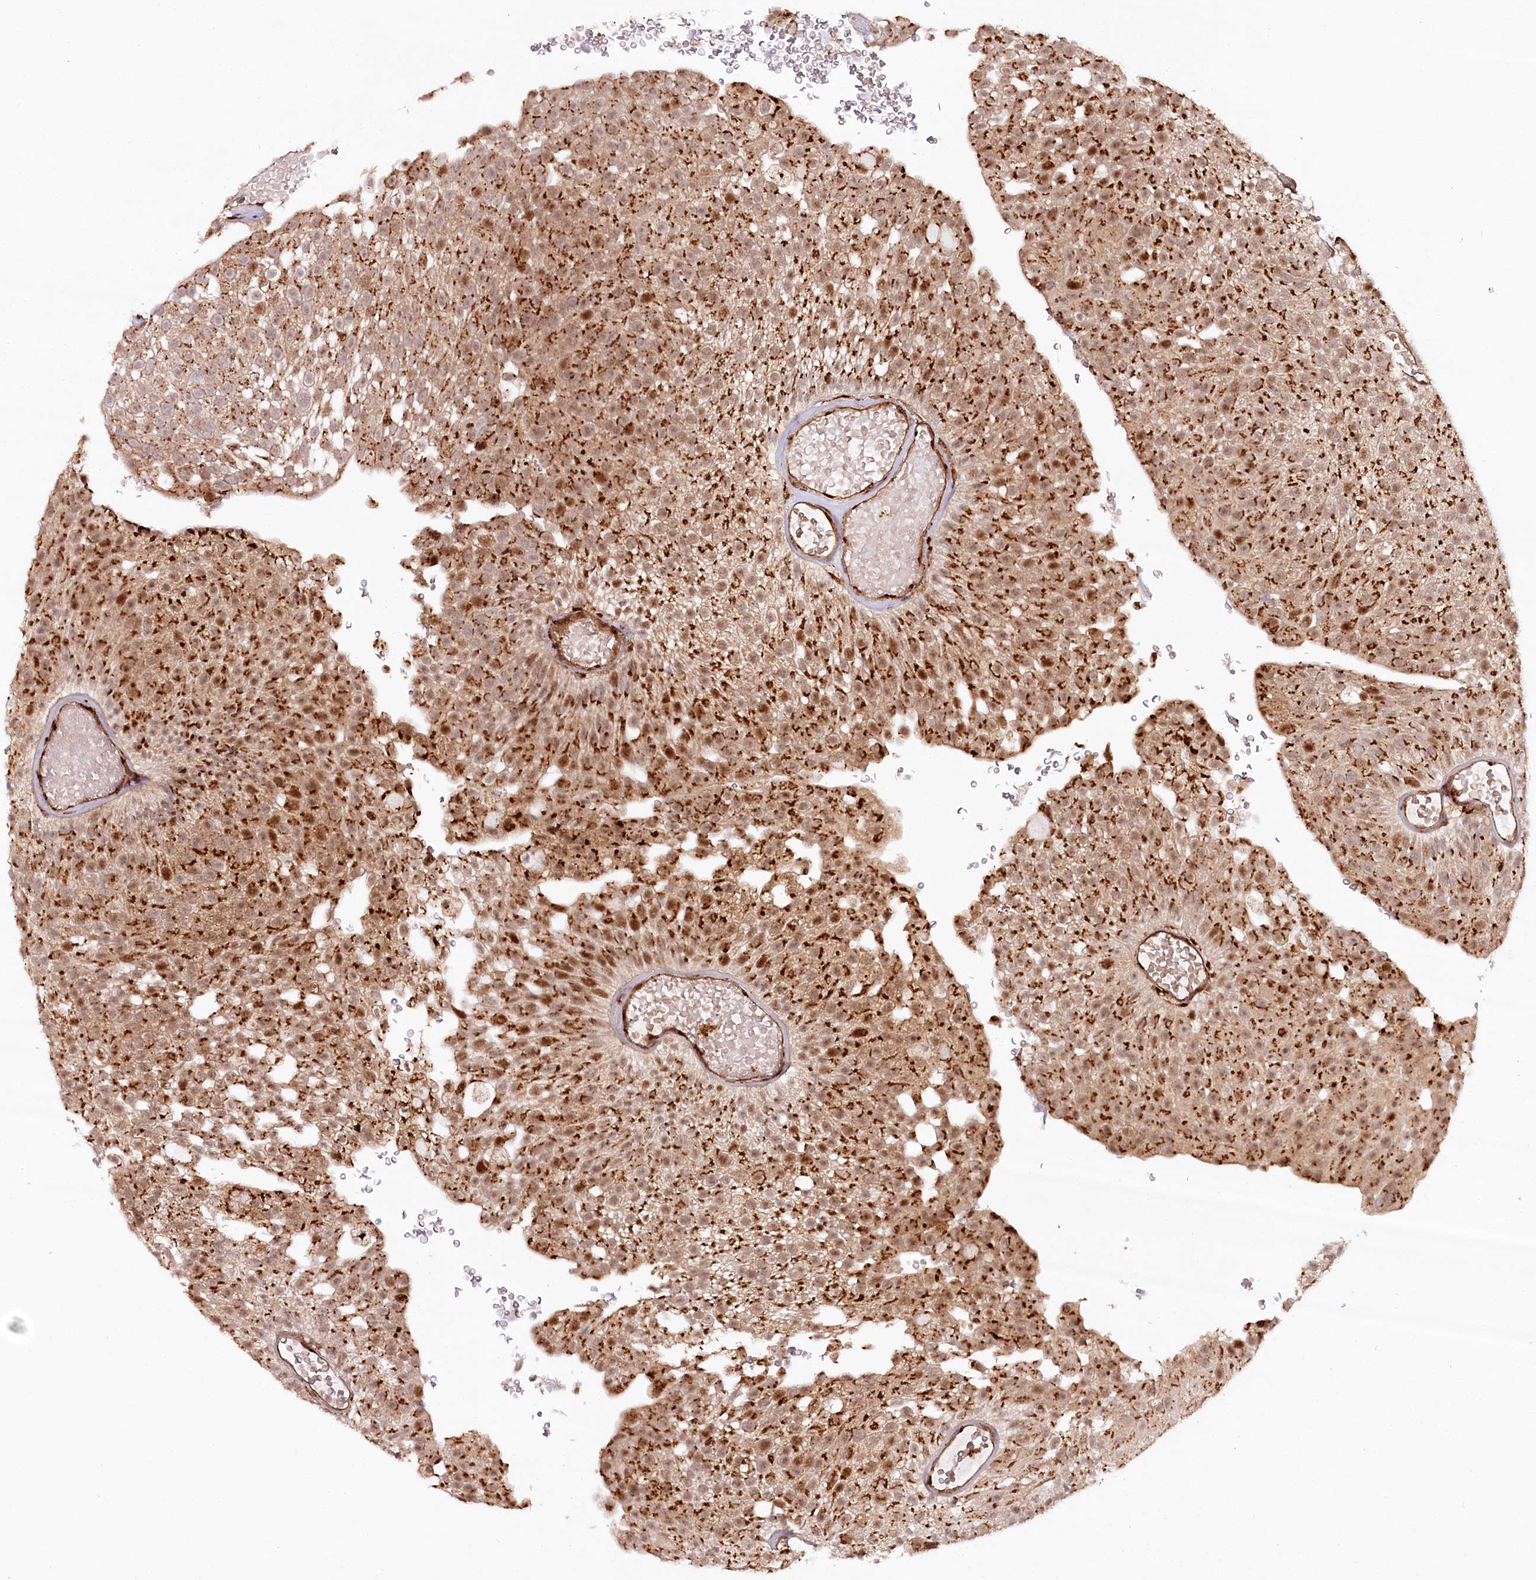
{"staining": {"intensity": "moderate", "quantity": ">75%", "location": "cytoplasmic/membranous,nuclear"}, "tissue": "urothelial cancer", "cell_type": "Tumor cells", "image_type": "cancer", "snomed": [{"axis": "morphology", "description": "Urothelial carcinoma, Low grade"}, {"axis": "topography", "description": "Urinary bladder"}], "caption": "Immunohistochemistry (IHC) (DAB) staining of human low-grade urothelial carcinoma displays moderate cytoplasmic/membranous and nuclear protein staining in about >75% of tumor cells.", "gene": "COPG1", "patient": {"sex": "male", "age": 78}}